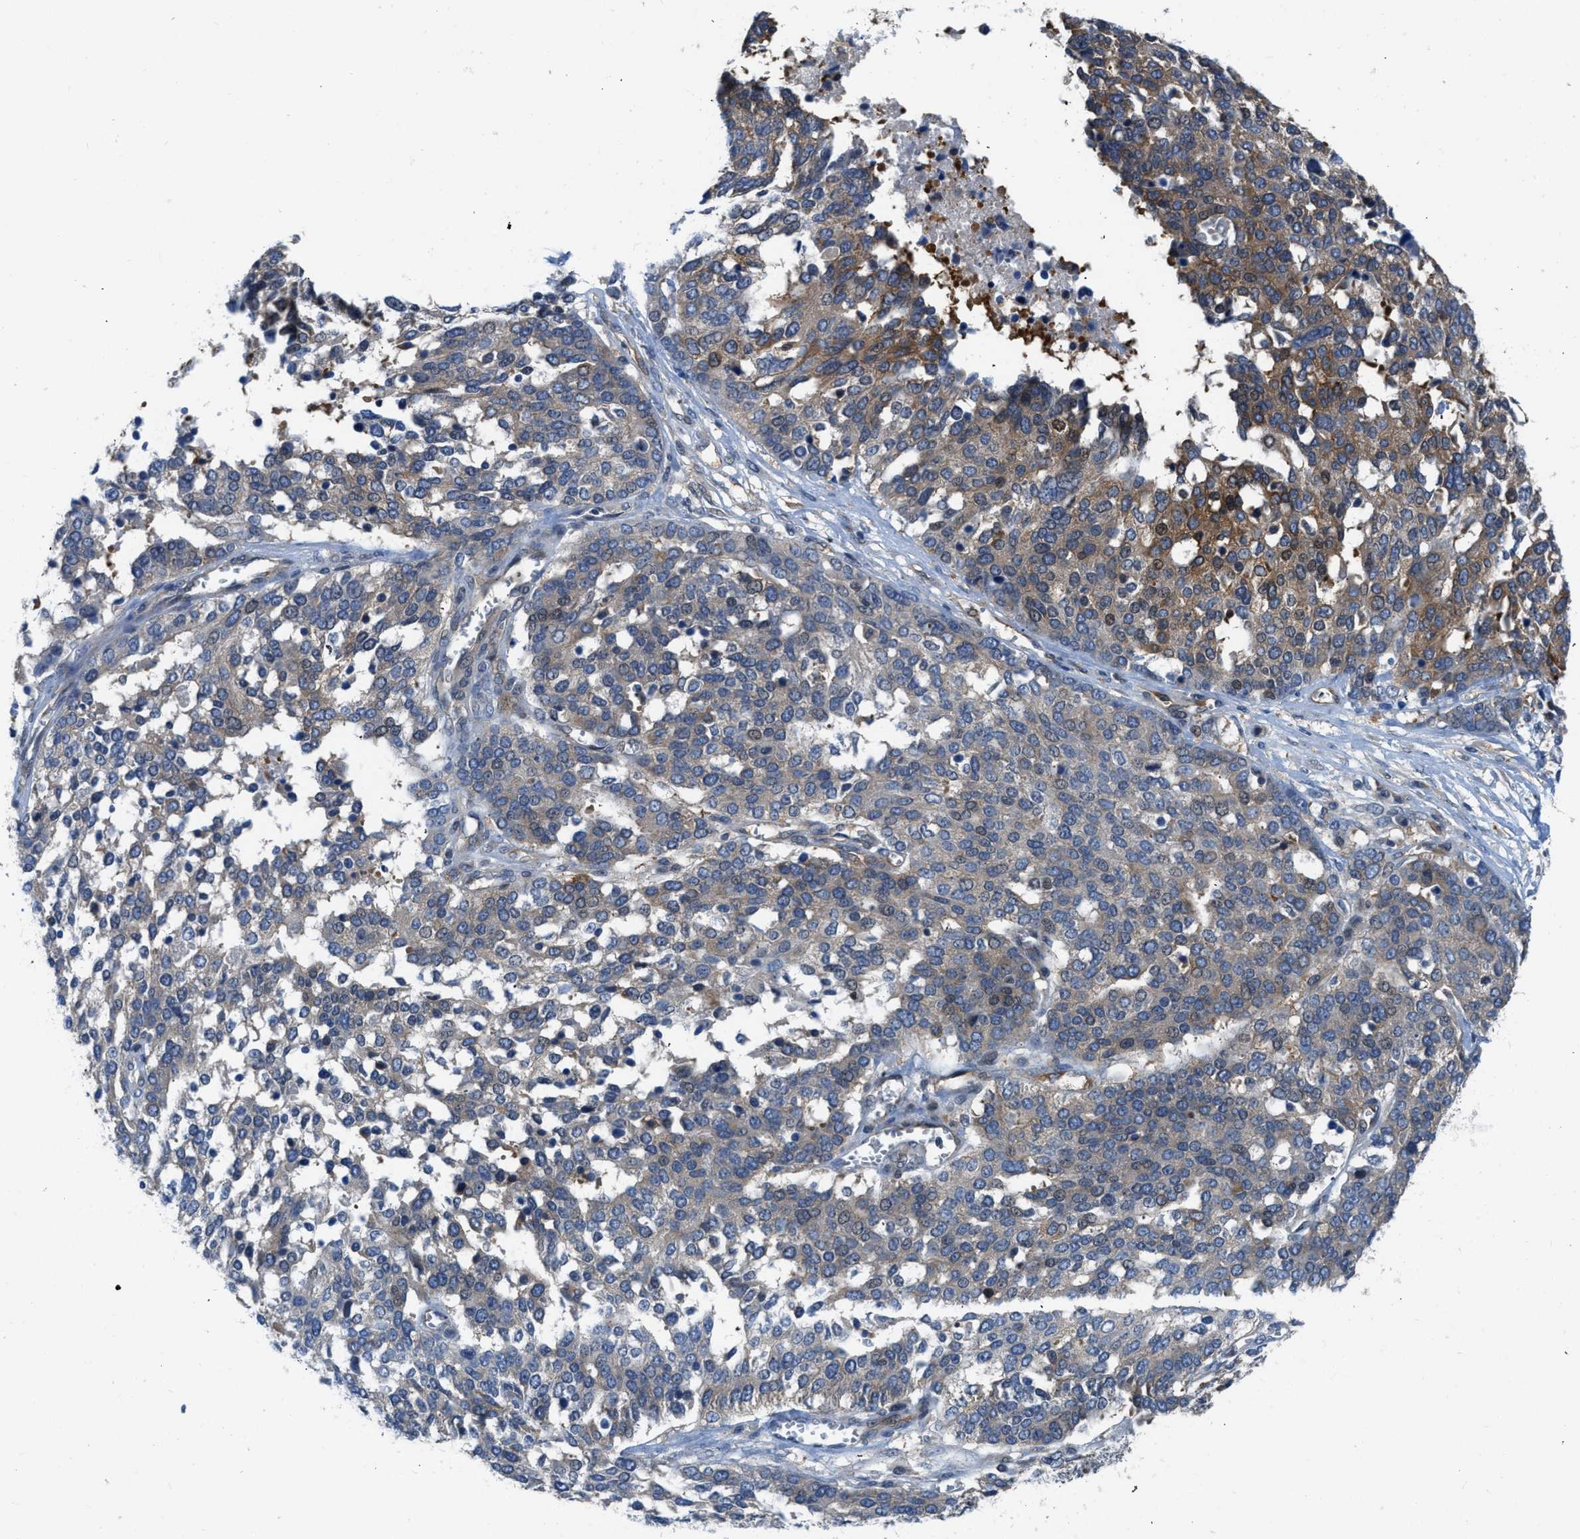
{"staining": {"intensity": "moderate", "quantity": "<25%", "location": "cytoplasmic/membranous"}, "tissue": "ovarian cancer", "cell_type": "Tumor cells", "image_type": "cancer", "snomed": [{"axis": "morphology", "description": "Cystadenocarcinoma, serous, NOS"}, {"axis": "topography", "description": "Ovary"}], "caption": "Tumor cells display moderate cytoplasmic/membranous expression in approximately <25% of cells in ovarian serous cystadenocarcinoma.", "gene": "PFKP", "patient": {"sex": "female", "age": 44}}